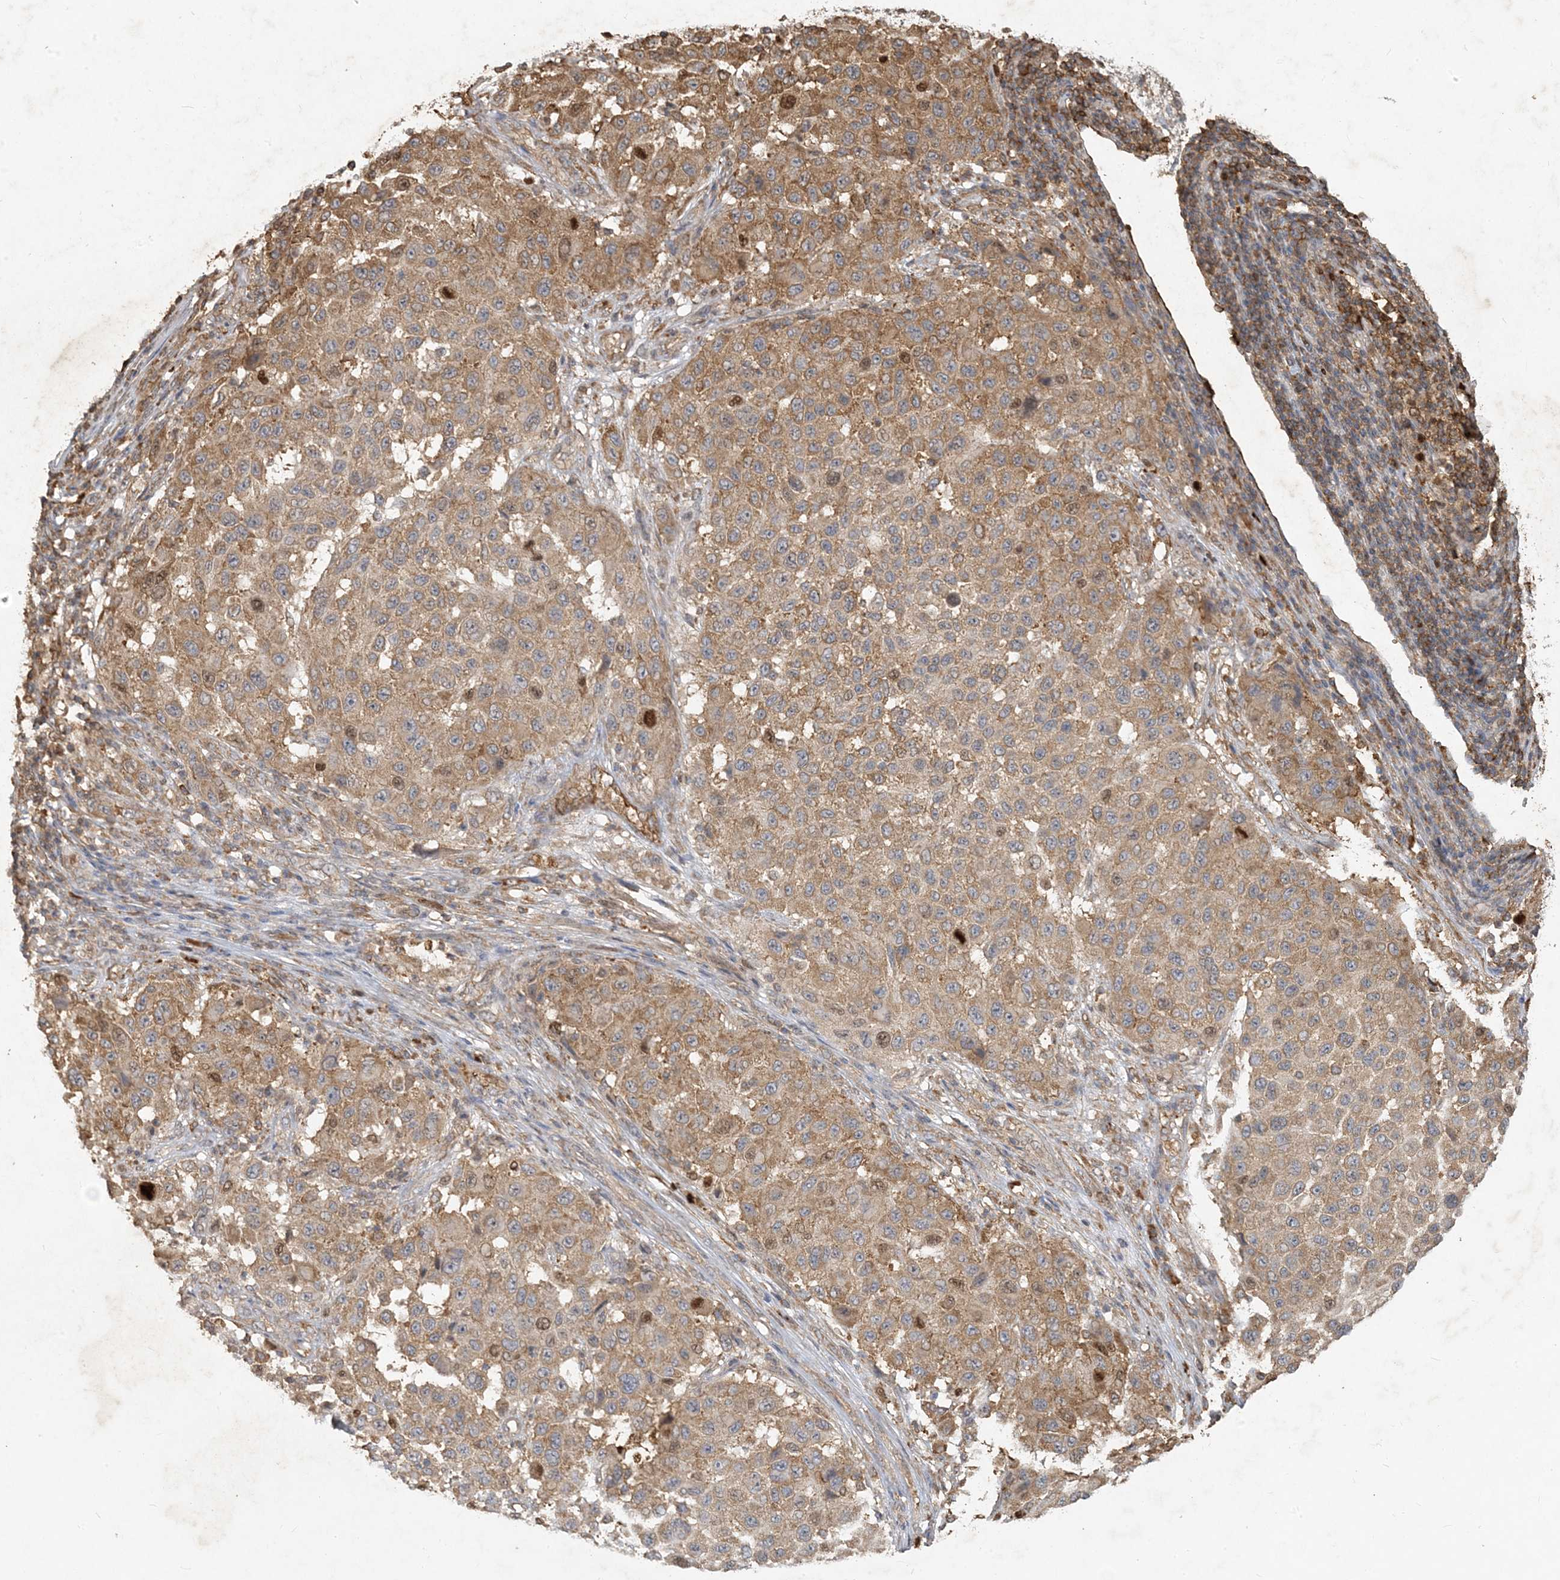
{"staining": {"intensity": "moderate", "quantity": ">75%", "location": "cytoplasmic/membranous"}, "tissue": "melanoma", "cell_type": "Tumor cells", "image_type": "cancer", "snomed": [{"axis": "morphology", "description": "Malignant melanoma, Metastatic site"}, {"axis": "topography", "description": "Lymph node"}], "caption": "Tumor cells reveal medium levels of moderate cytoplasmic/membranous expression in approximately >75% of cells in human malignant melanoma (metastatic site).", "gene": "MCOLN1", "patient": {"sex": "male", "age": 61}}